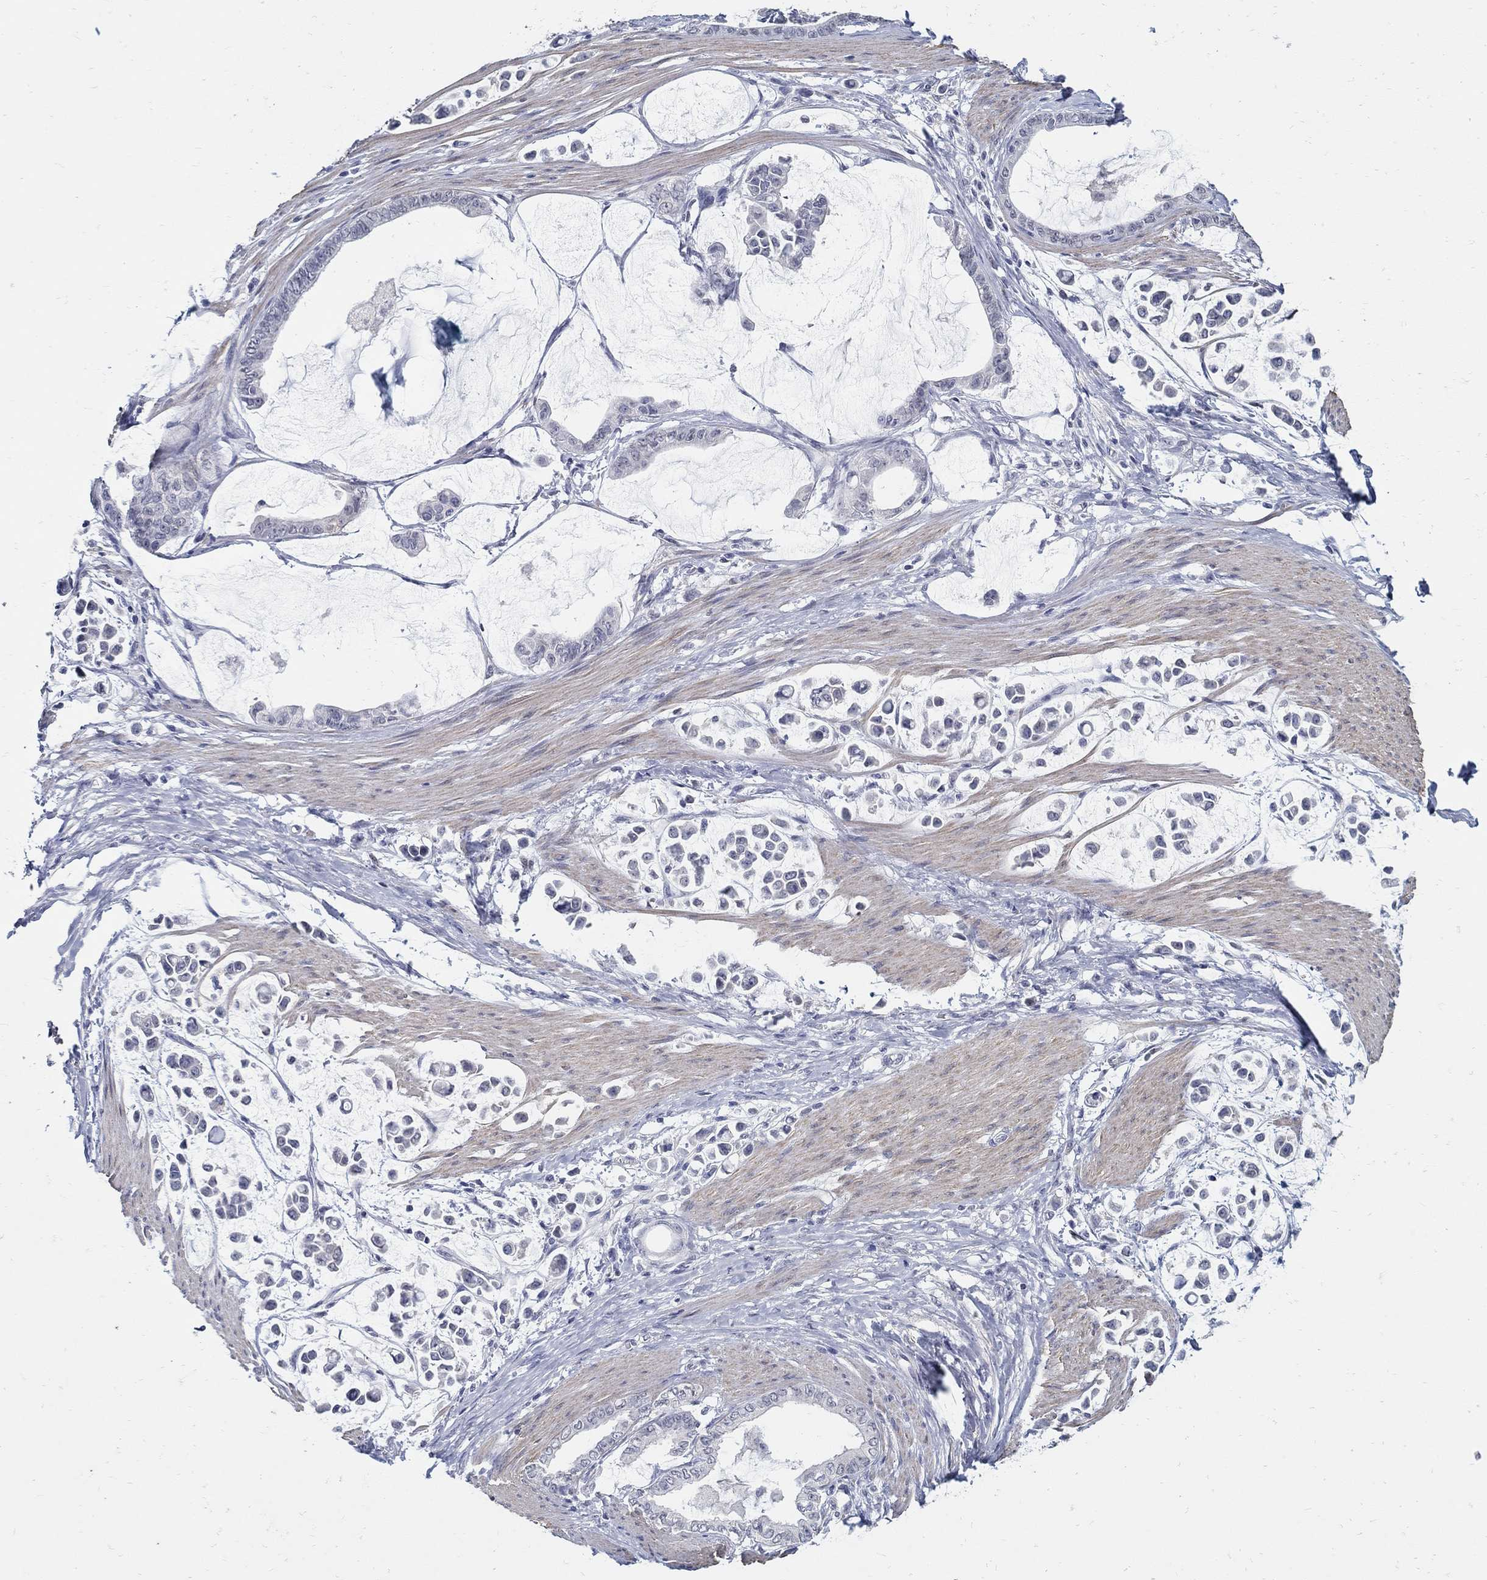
{"staining": {"intensity": "negative", "quantity": "none", "location": "none"}, "tissue": "stomach cancer", "cell_type": "Tumor cells", "image_type": "cancer", "snomed": [{"axis": "morphology", "description": "Adenocarcinoma, NOS"}, {"axis": "topography", "description": "Stomach"}], "caption": "High power microscopy image of an immunohistochemistry (IHC) micrograph of stomach cancer (adenocarcinoma), revealing no significant staining in tumor cells. (Stains: DAB (3,3'-diaminobenzidine) immunohistochemistry (IHC) with hematoxylin counter stain, Microscopy: brightfield microscopy at high magnification).", "gene": "USP29", "patient": {"sex": "male", "age": 82}}